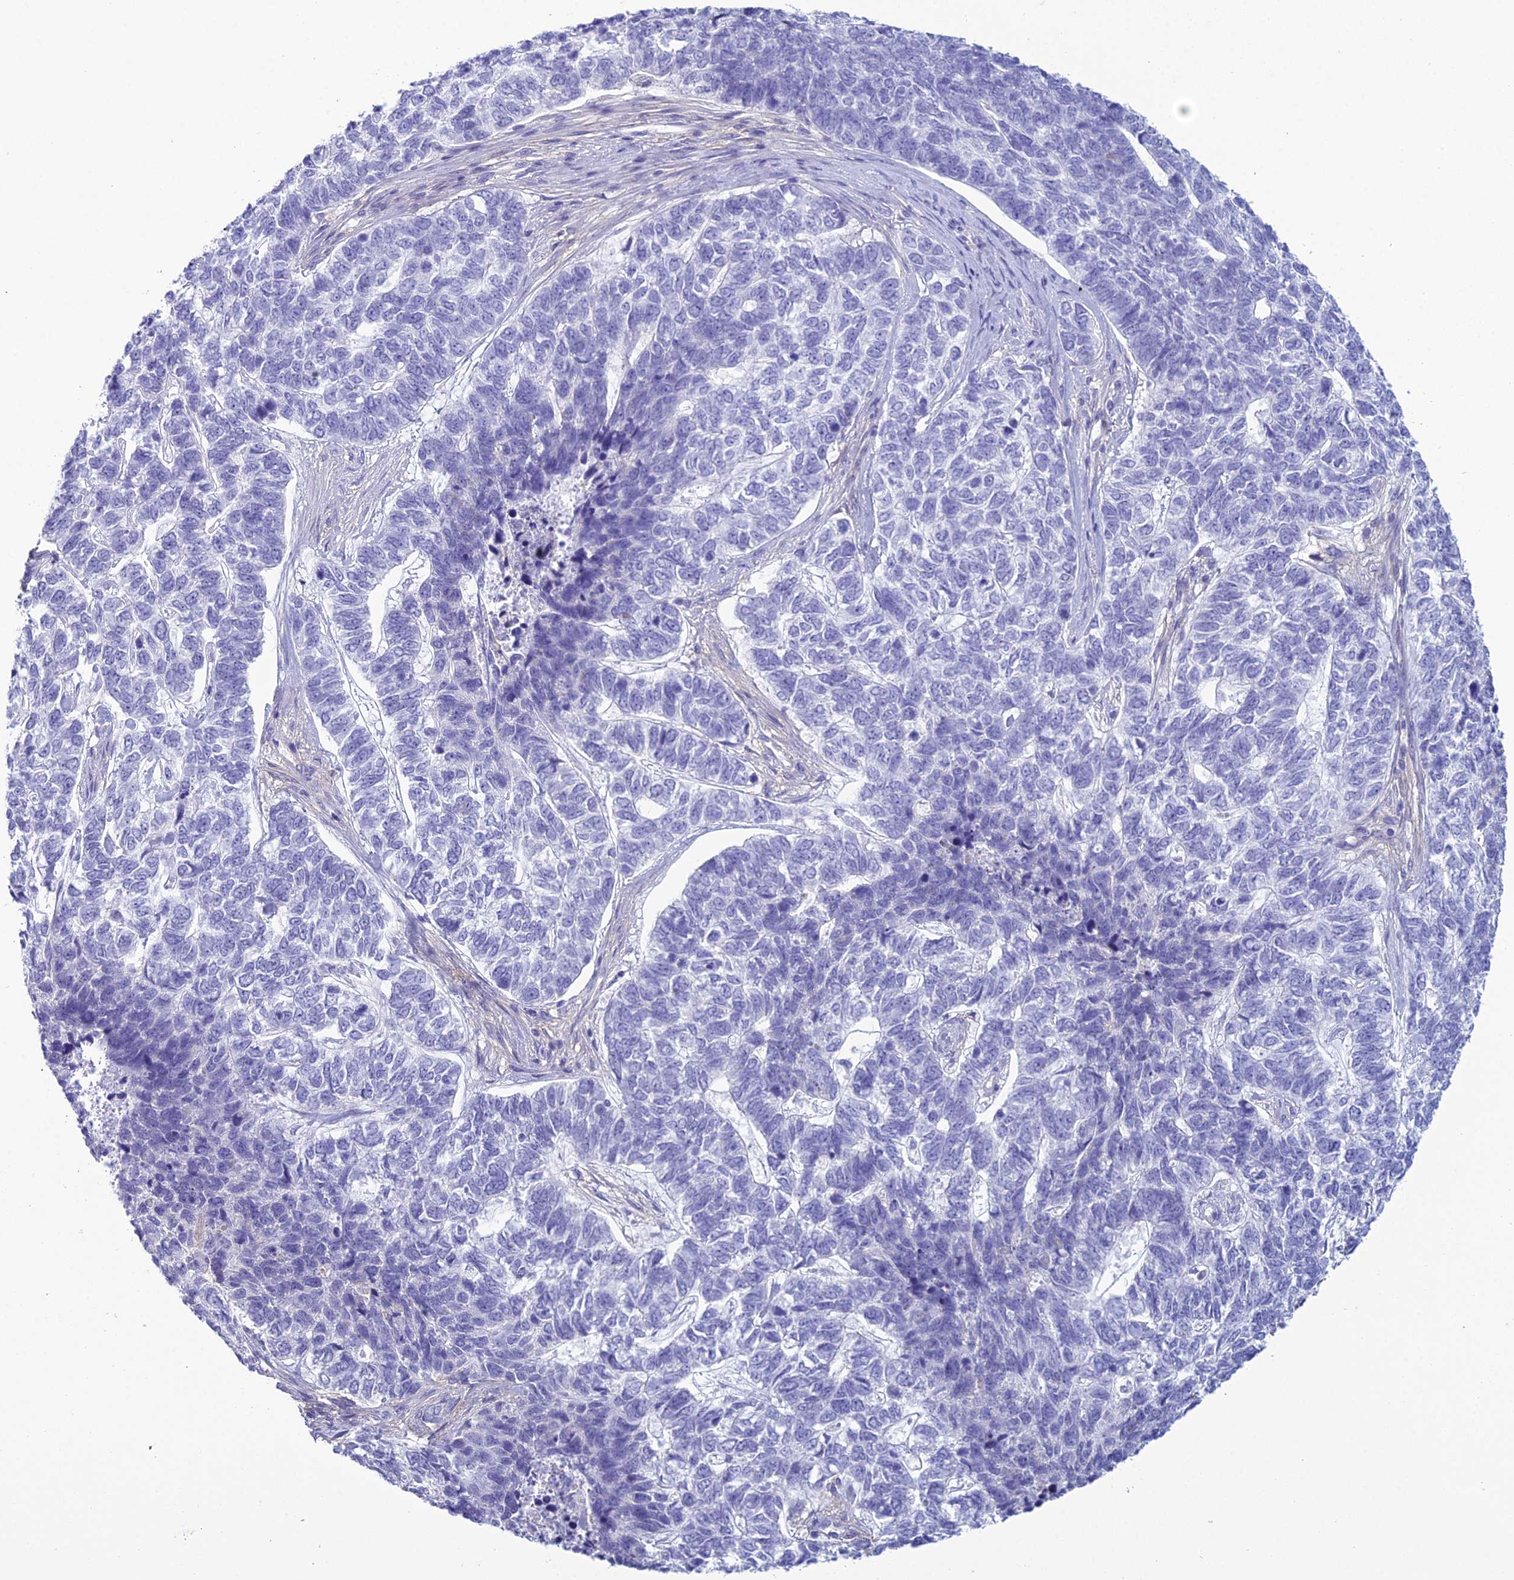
{"staining": {"intensity": "negative", "quantity": "none", "location": "none"}, "tissue": "skin cancer", "cell_type": "Tumor cells", "image_type": "cancer", "snomed": [{"axis": "morphology", "description": "Basal cell carcinoma"}, {"axis": "topography", "description": "Skin"}], "caption": "Human skin cancer (basal cell carcinoma) stained for a protein using IHC reveals no expression in tumor cells.", "gene": "ACE", "patient": {"sex": "female", "age": 65}}